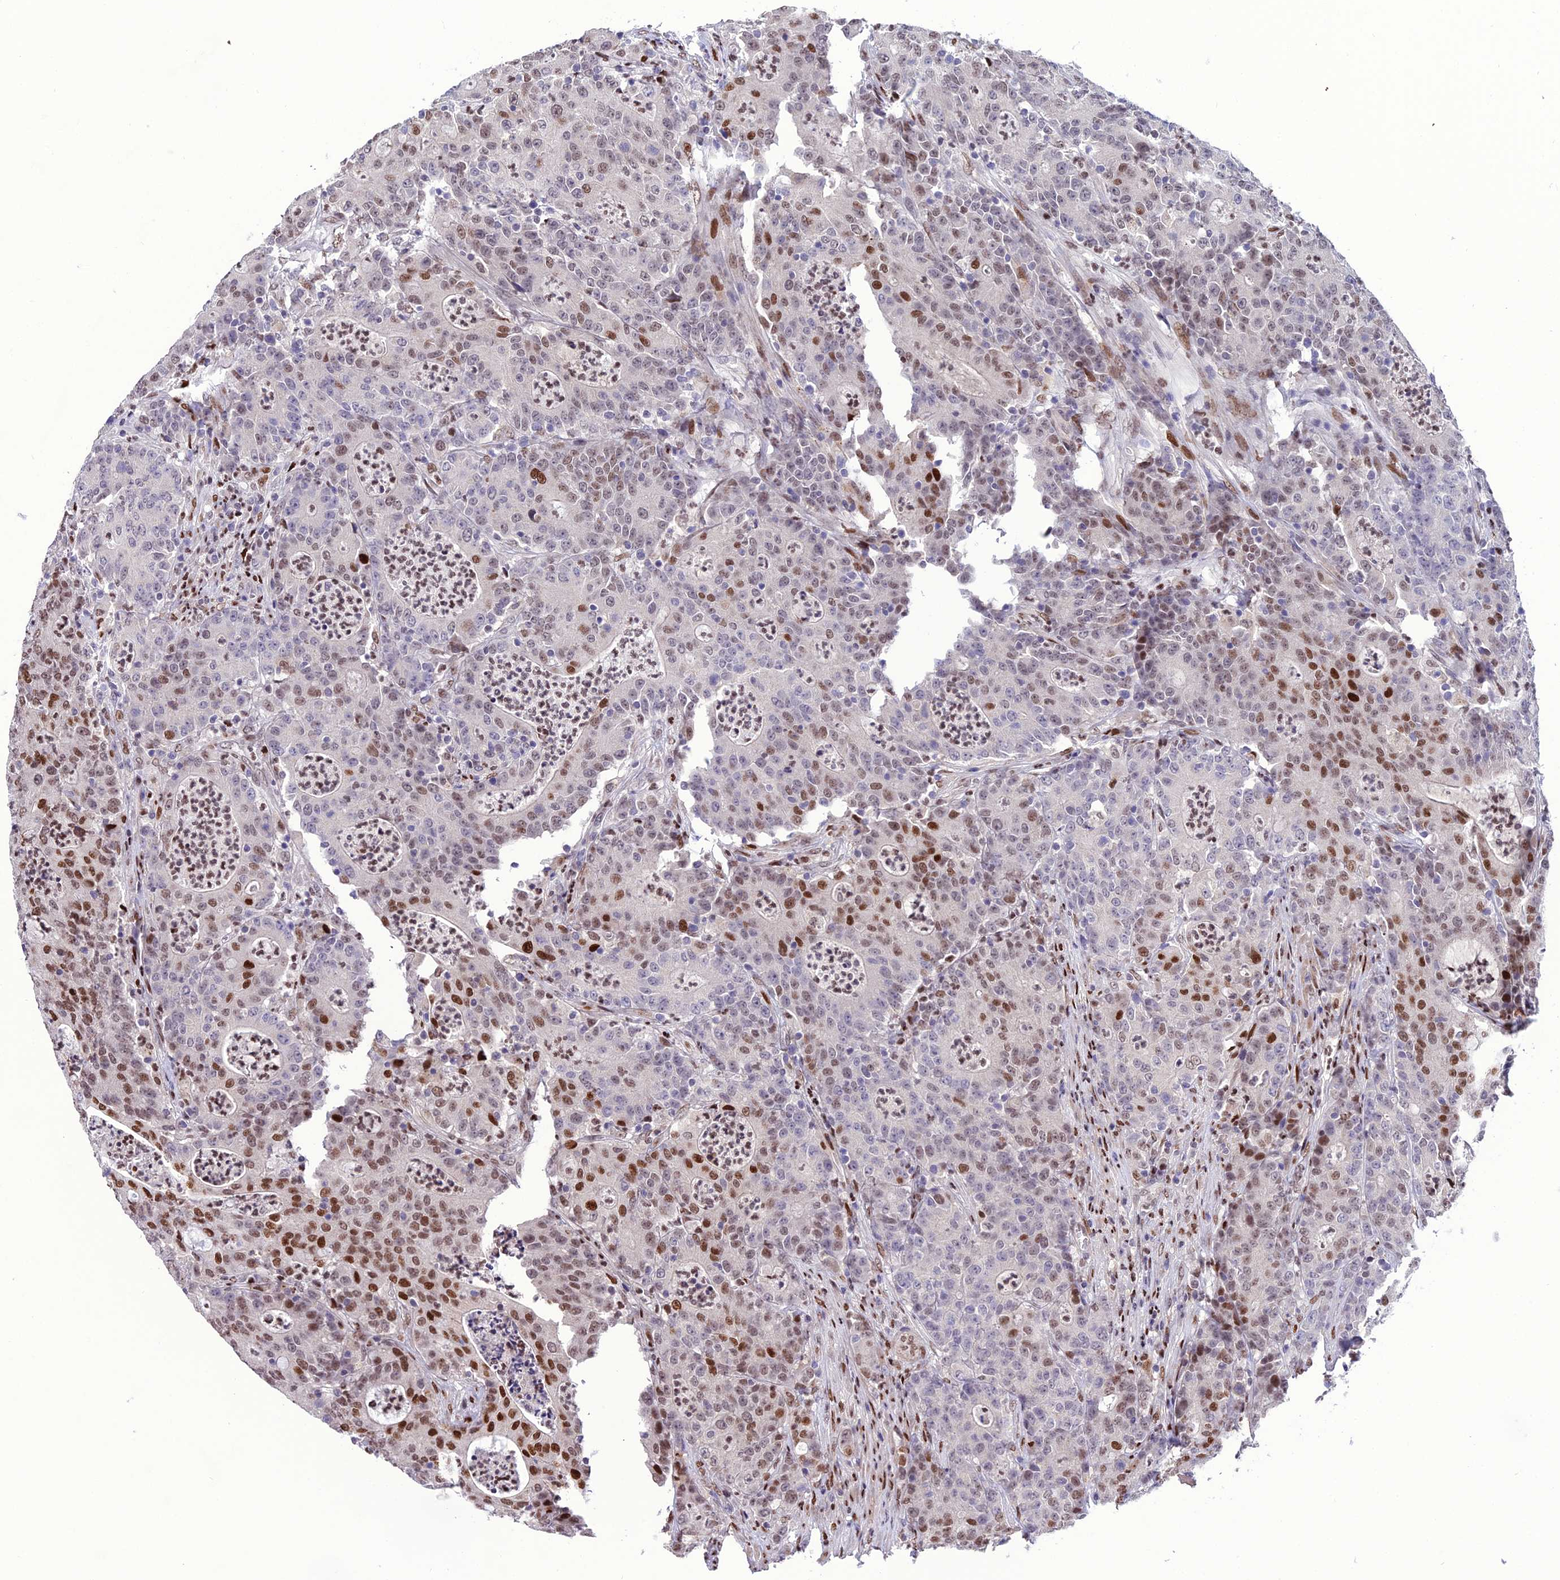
{"staining": {"intensity": "strong", "quantity": "25%-75%", "location": "nuclear"}, "tissue": "colorectal cancer", "cell_type": "Tumor cells", "image_type": "cancer", "snomed": [{"axis": "morphology", "description": "Adenocarcinoma, NOS"}, {"axis": "topography", "description": "Colon"}], "caption": "A brown stain shows strong nuclear positivity of a protein in human colorectal cancer (adenocarcinoma) tumor cells.", "gene": "ZNF707", "patient": {"sex": "male", "age": 83}}